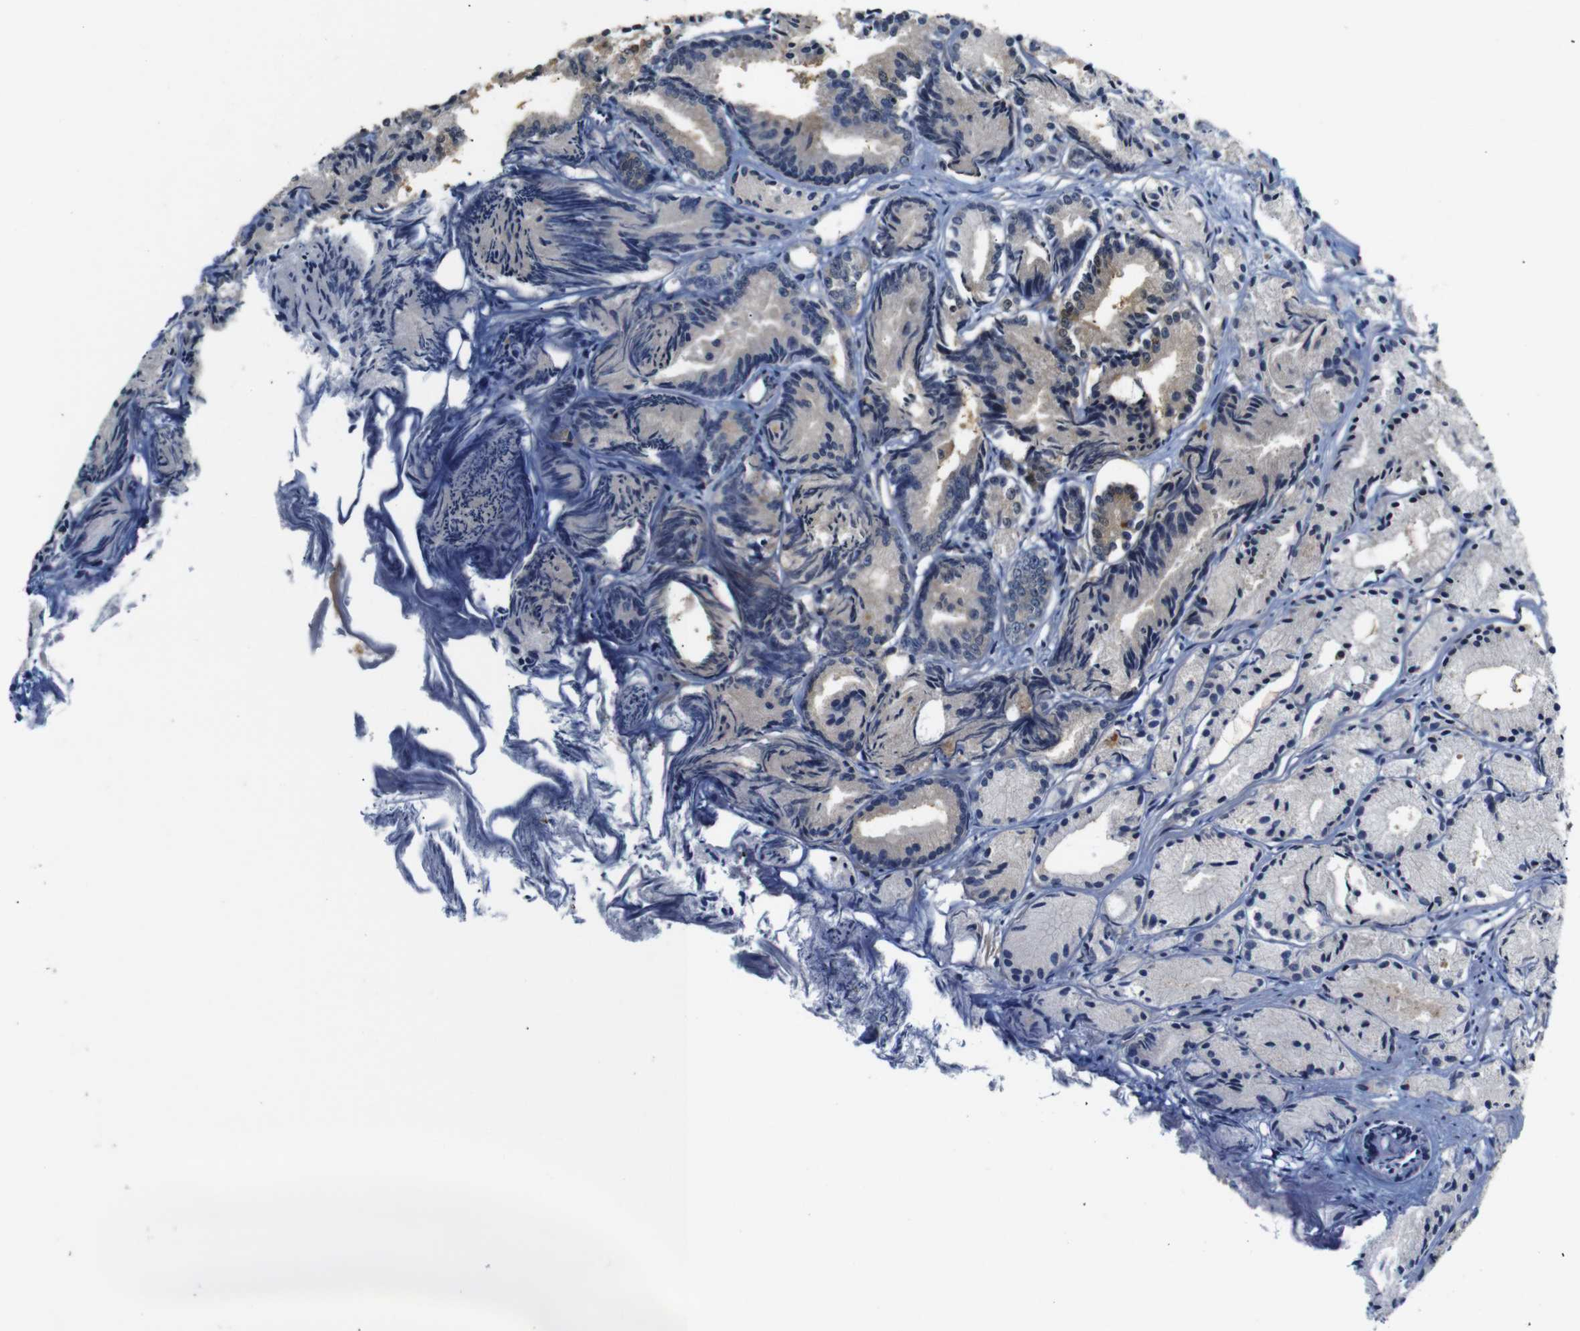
{"staining": {"intensity": "weak", "quantity": "<25%", "location": "cytoplasmic/membranous"}, "tissue": "prostate cancer", "cell_type": "Tumor cells", "image_type": "cancer", "snomed": [{"axis": "morphology", "description": "Adenocarcinoma, Low grade"}, {"axis": "topography", "description": "Prostate"}], "caption": "Prostate cancer was stained to show a protein in brown. There is no significant positivity in tumor cells.", "gene": "TBC1D32", "patient": {"sex": "male", "age": 72}}